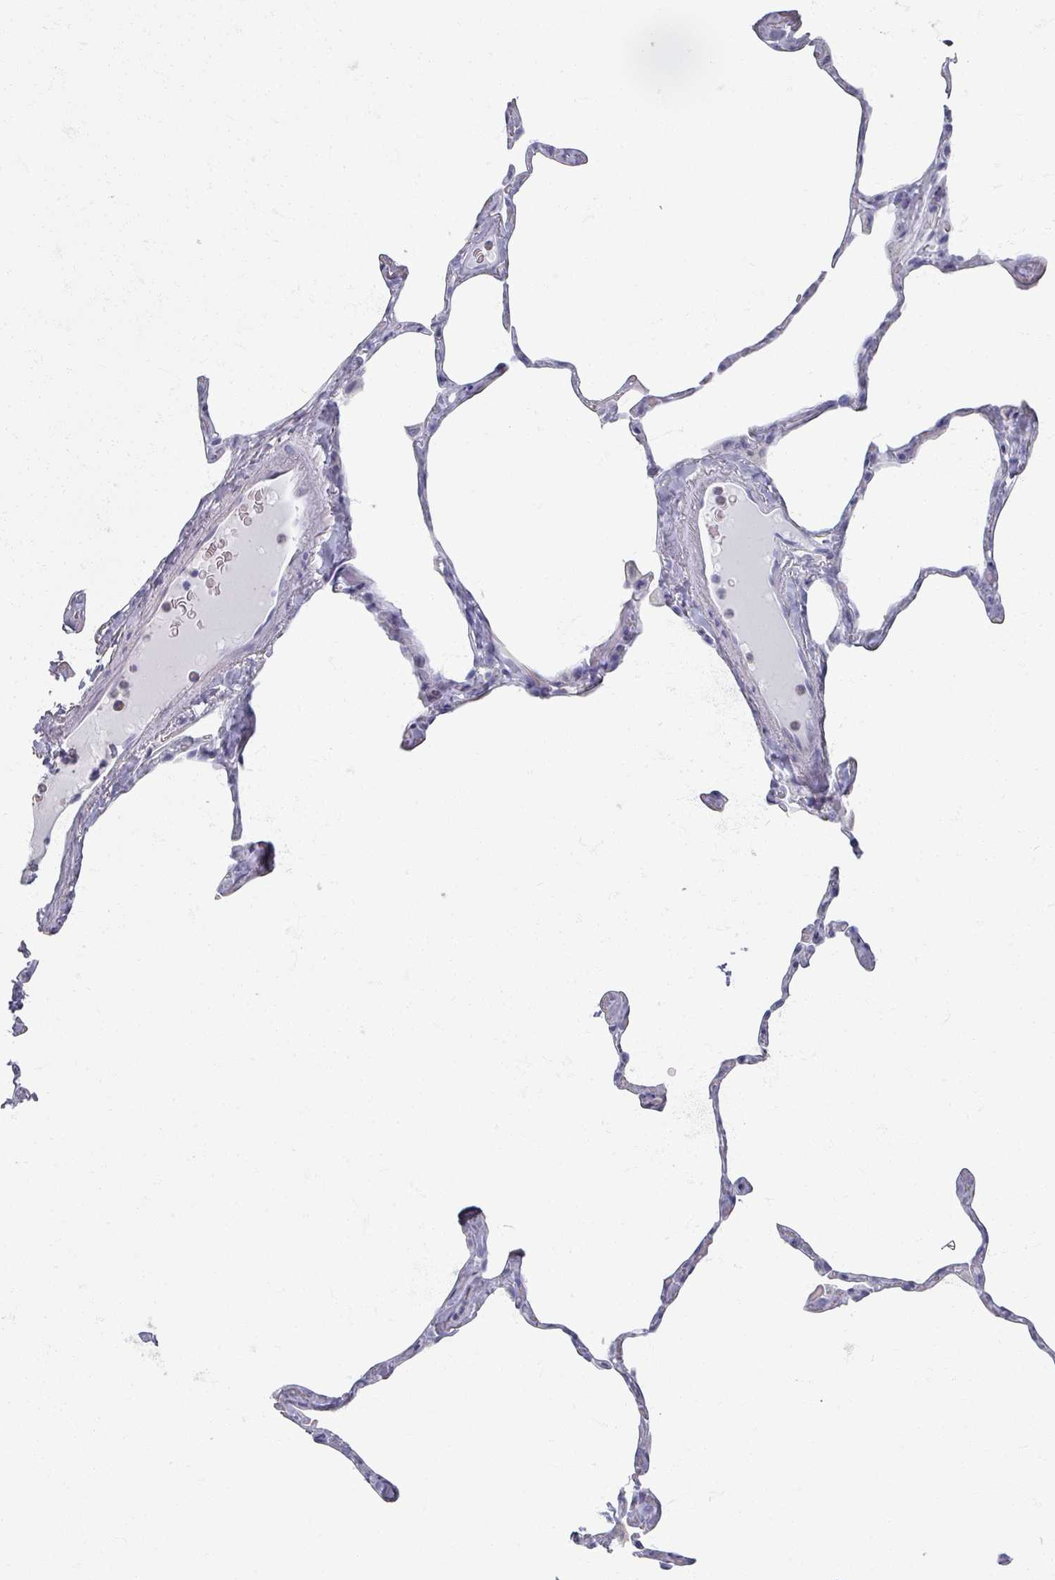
{"staining": {"intensity": "negative", "quantity": "none", "location": "none"}, "tissue": "lung", "cell_type": "Alveolar cells", "image_type": "normal", "snomed": [{"axis": "morphology", "description": "Normal tissue, NOS"}, {"axis": "topography", "description": "Lung"}], "caption": "Alveolar cells show no significant positivity in benign lung. The staining was performed using DAB (3,3'-diaminobenzidine) to visualize the protein expression in brown, while the nuclei were stained in blue with hematoxylin (Magnification: 20x).", "gene": "OMG", "patient": {"sex": "male", "age": 65}}